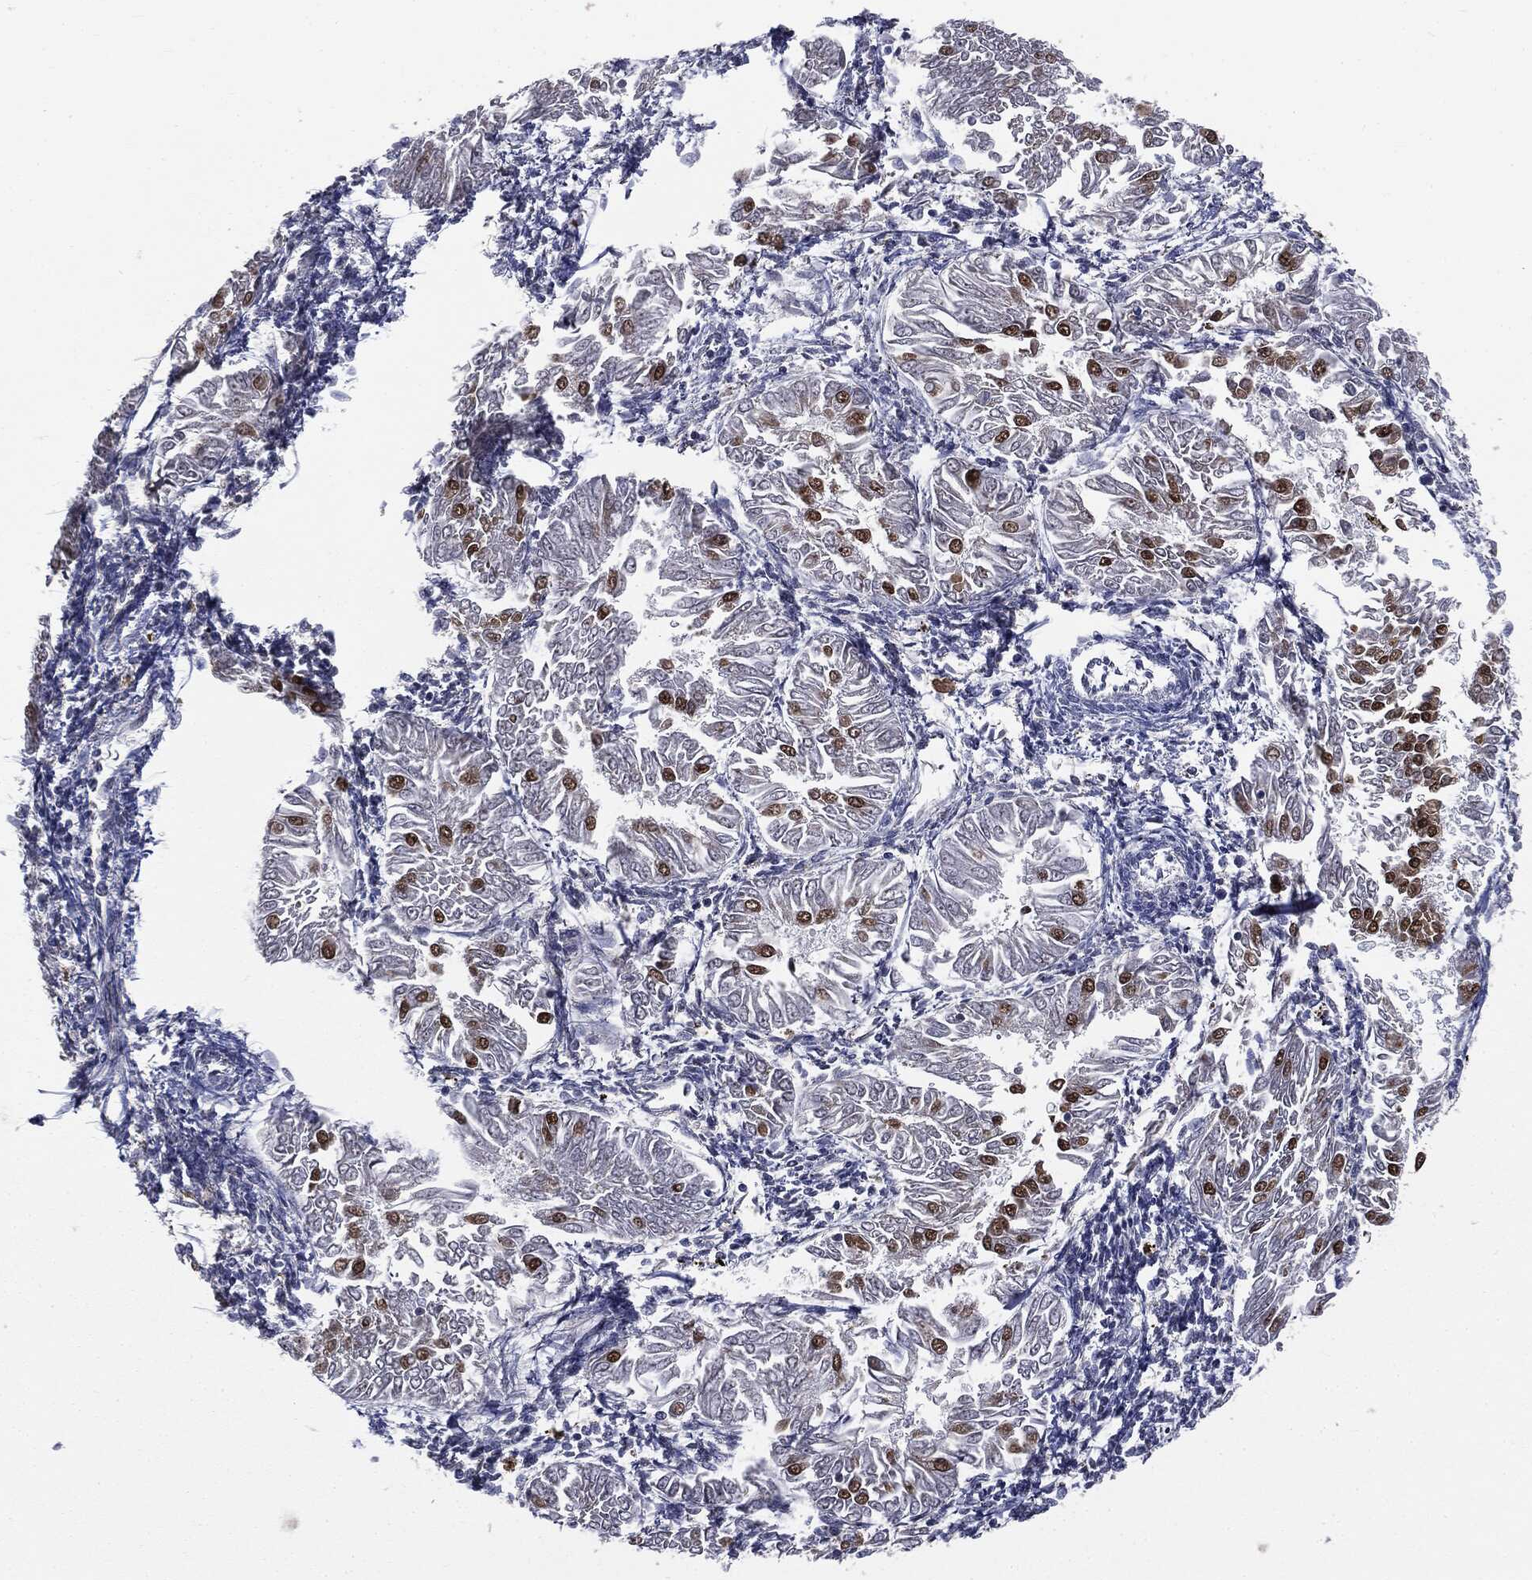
{"staining": {"intensity": "strong", "quantity": "<25%", "location": "nuclear"}, "tissue": "endometrial cancer", "cell_type": "Tumor cells", "image_type": "cancer", "snomed": [{"axis": "morphology", "description": "Adenocarcinoma, NOS"}, {"axis": "topography", "description": "Endometrium"}], "caption": "A histopathology image of human endometrial cancer (adenocarcinoma) stained for a protein displays strong nuclear brown staining in tumor cells. (DAB (3,3'-diaminobenzidine) IHC, brown staining for protein, blue staining for nuclei).", "gene": "TRMT1L", "patient": {"sex": "female", "age": 53}}